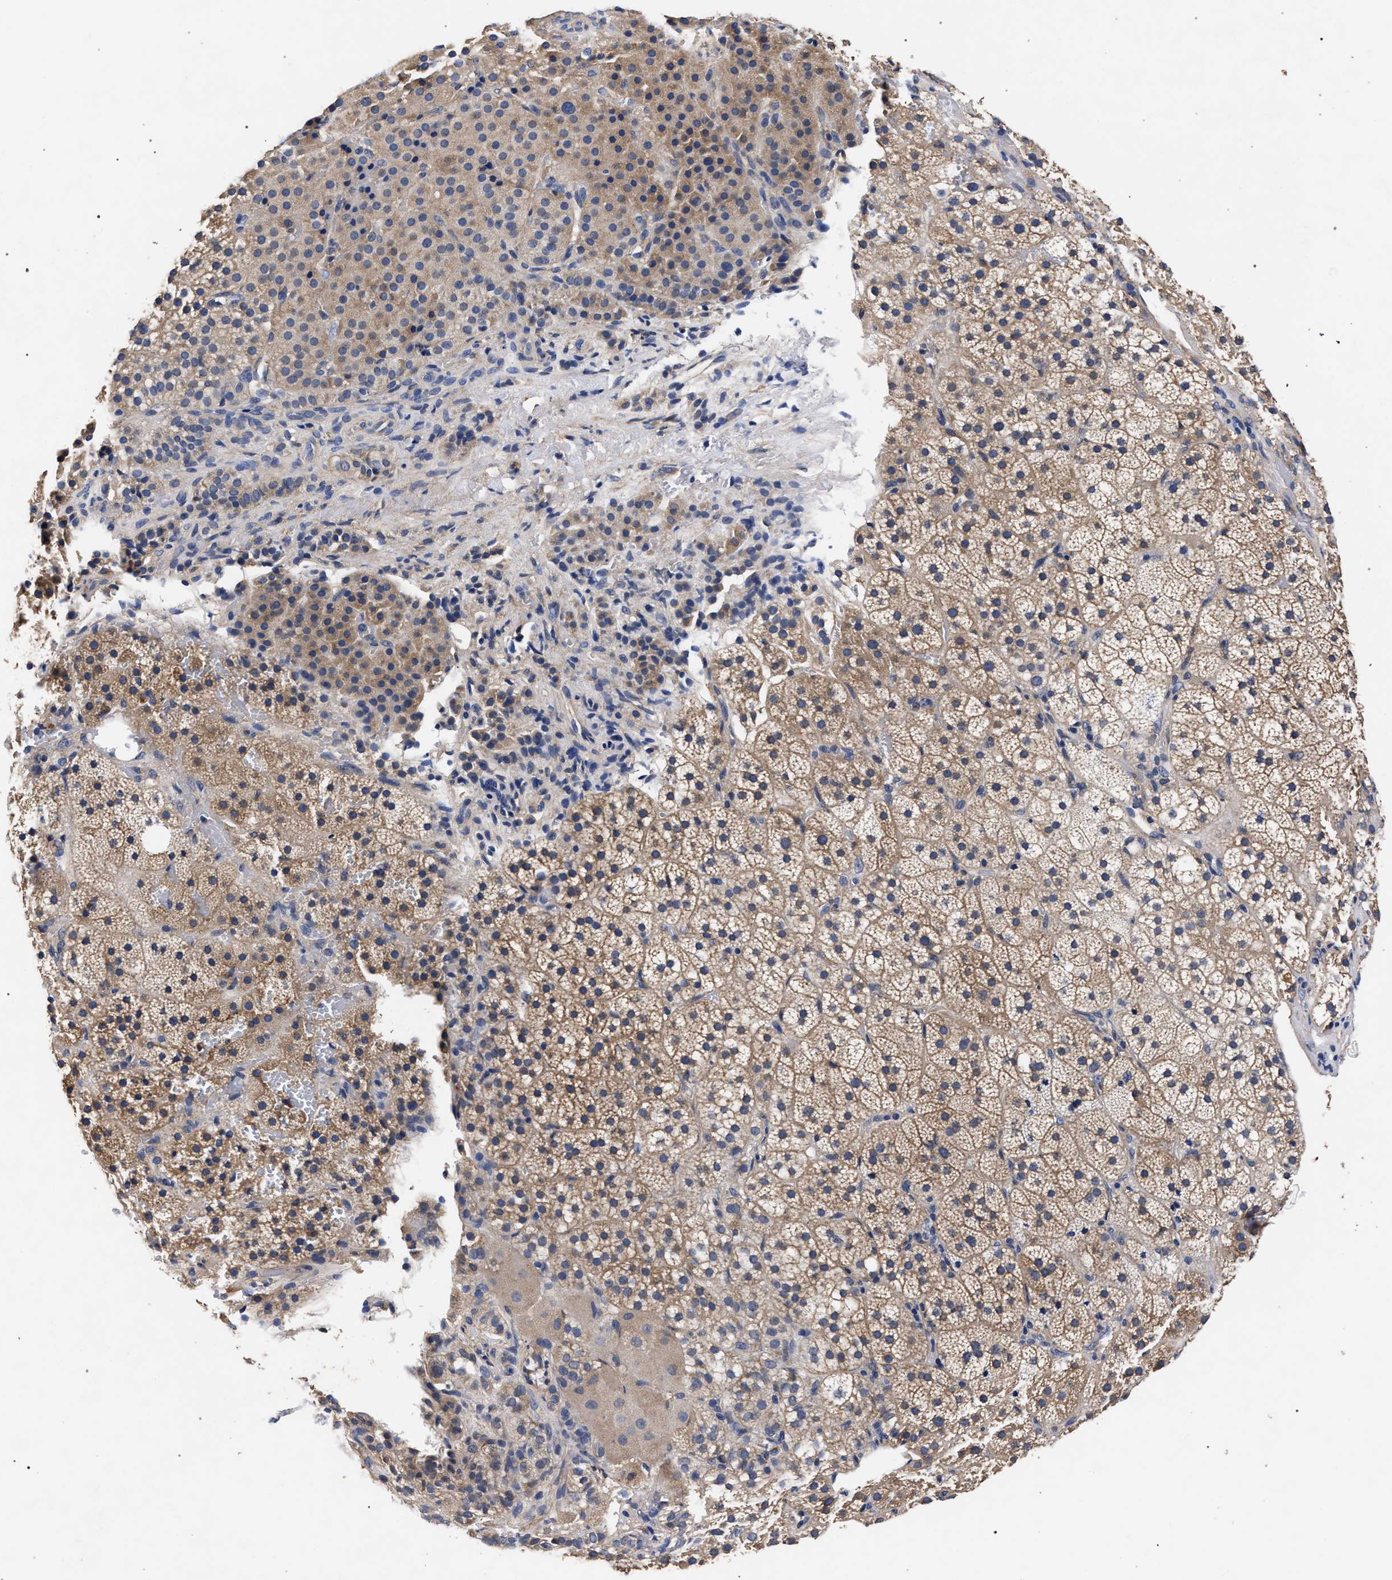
{"staining": {"intensity": "moderate", "quantity": ">75%", "location": "cytoplasmic/membranous"}, "tissue": "adrenal gland", "cell_type": "Glandular cells", "image_type": "normal", "snomed": [{"axis": "morphology", "description": "Normal tissue, NOS"}, {"axis": "topography", "description": "Adrenal gland"}], "caption": "This image shows IHC staining of benign human adrenal gland, with medium moderate cytoplasmic/membranous staining in approximately >75% of glandular cells.", "gene": "CFAP95", "patient": {"sex": "female", "age": 59}}